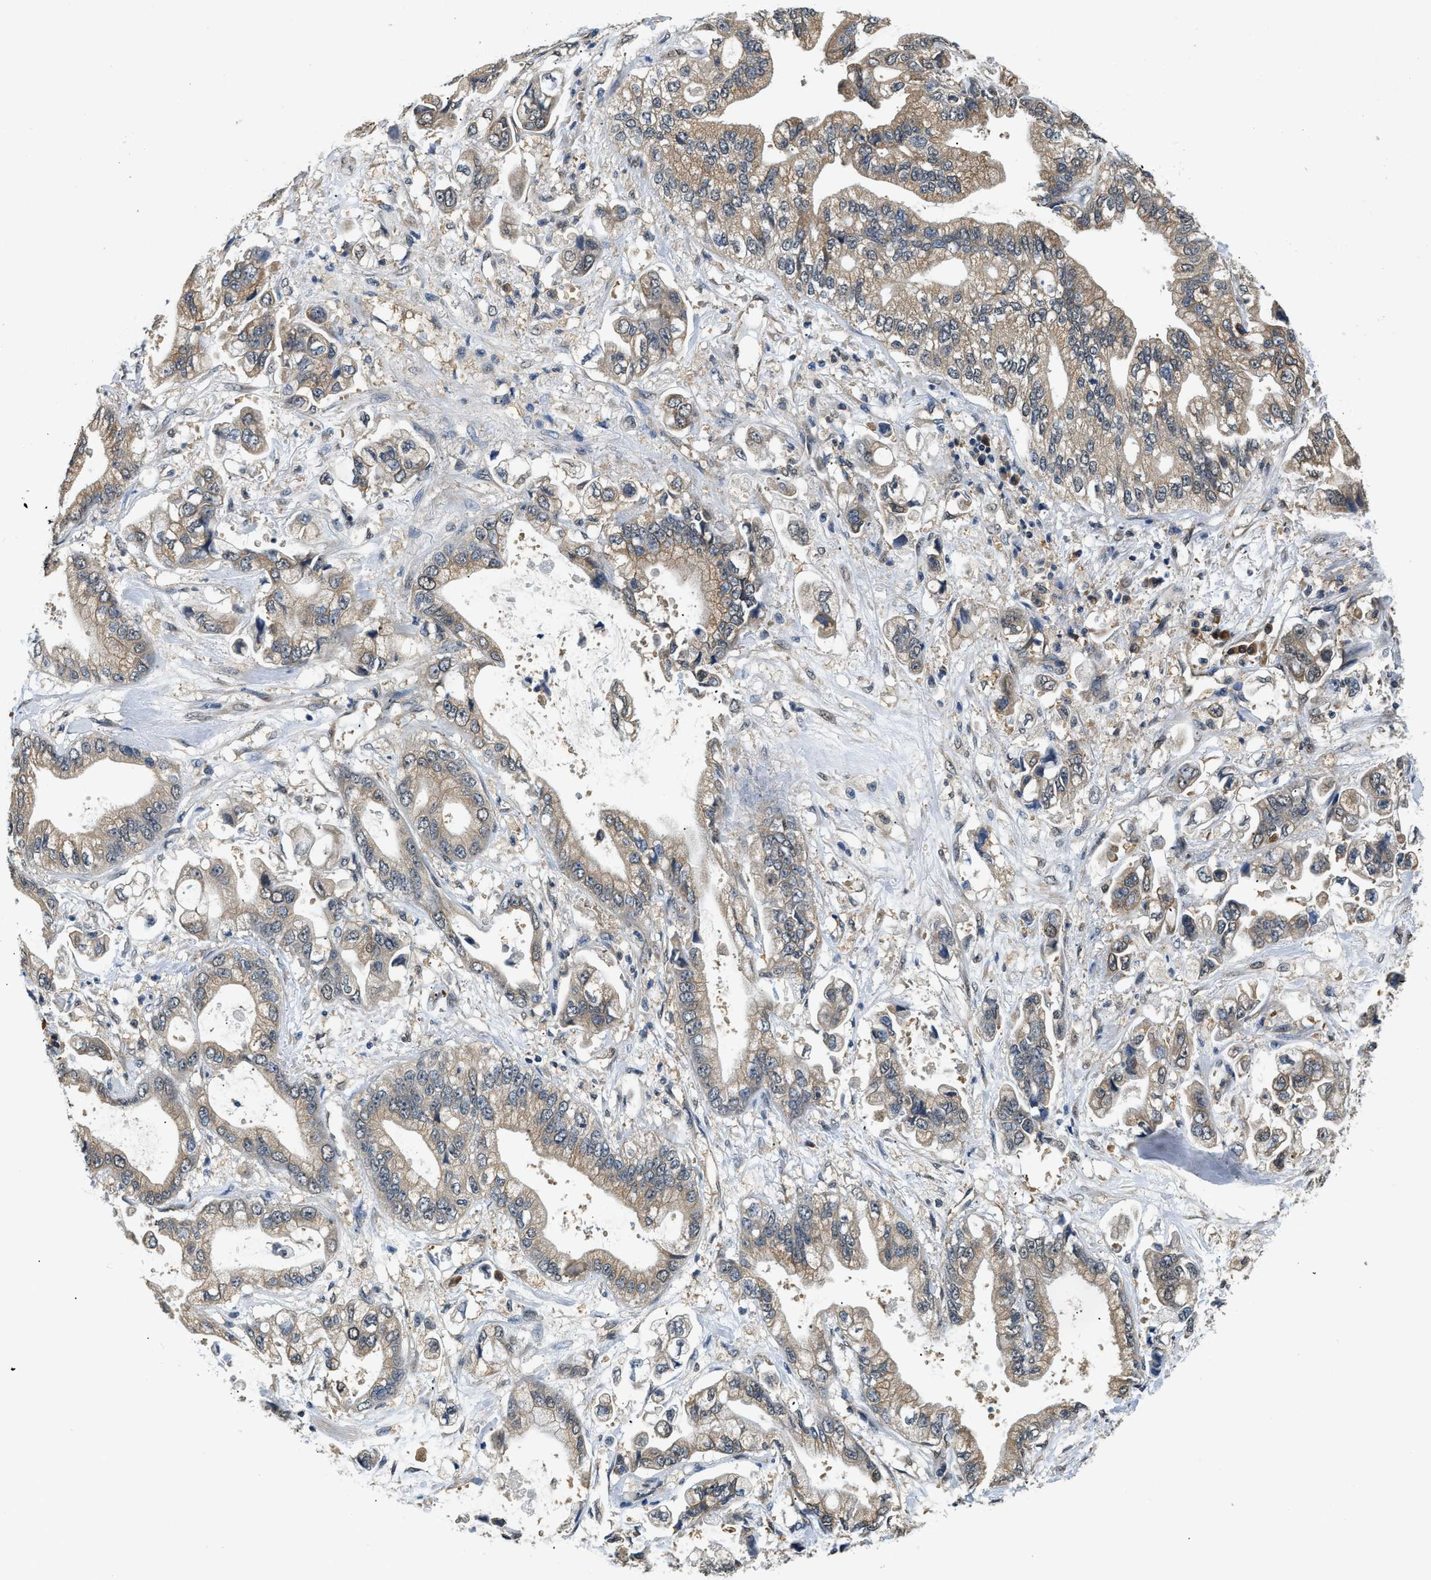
{"staining": {"intensity": "moderate", "quantity": ">75%", "location": "cytoplasmic/membranous"}, "tissue": "stomach cancer", "cell_type": "Tumor cells", "image_type": "cancer", "snomed": [{"axis": "morphology", "description": "Normal tissue, NOS"}, {"axis": "morphology", "description": "Adenocarcinoma, NOS"}, {"axis": "topography", "description": "Stomach"}], "caption": "A brown stain shows moderate cytoplasmic/membranous positivity of a protein in human stomach adenocarcinoma tumor cells.", "gene": "BCL7C", "patient": {"sex": "male", "age": 62}}